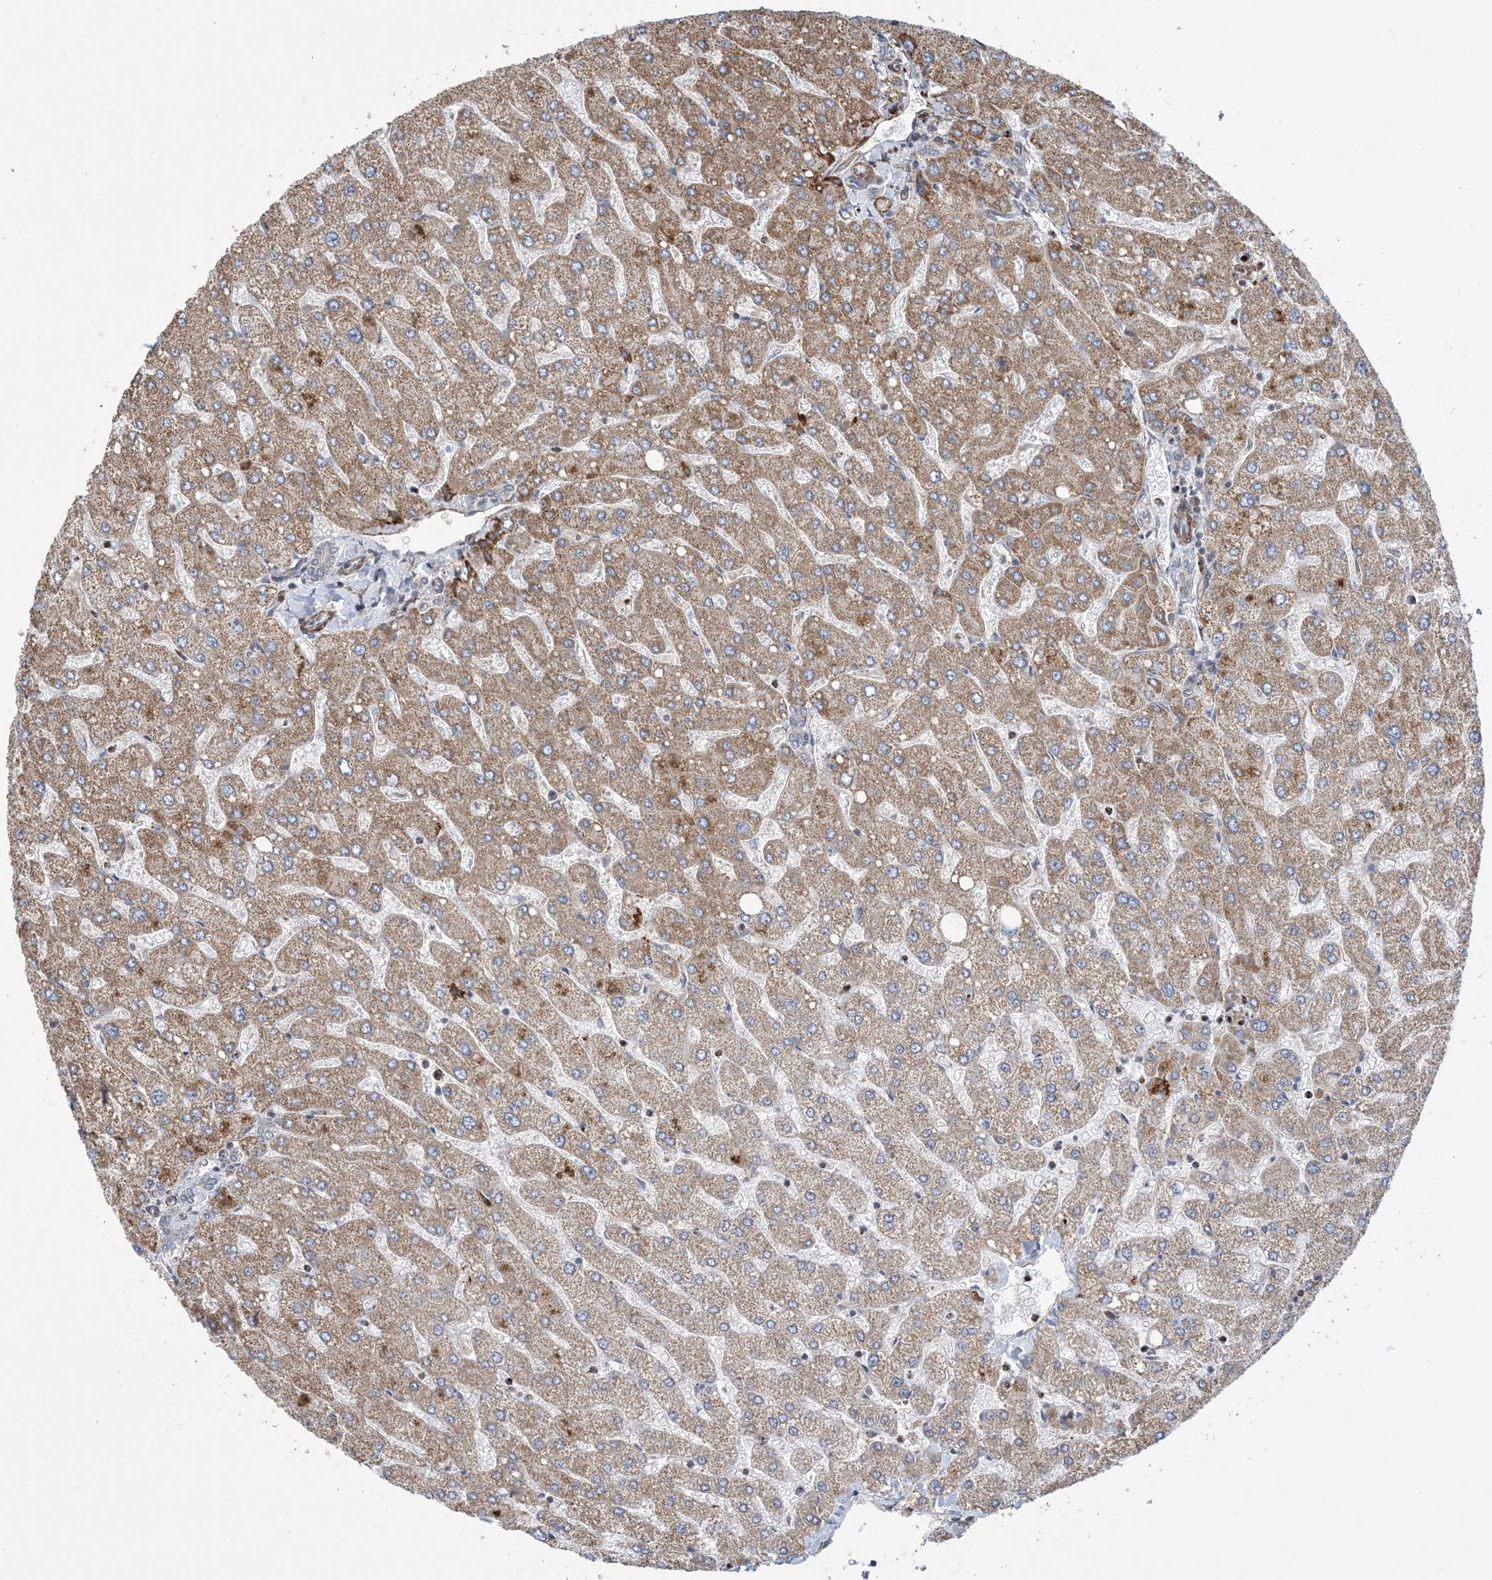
{"staining": {"intensity": "negative", "quantity": "none", "location": "none"}, "tissue": "liver", "cell_type": "Cholangiocytes", "image_type": "normal", "snomed": [{"axis": "morphology", "description": "Normal tissue, NOS"}, {"axis": "topography", "description": "Liver"}], "caption": "DAB (3,3'-diaminobenzidine) immunohistochemical staining of unremarkable liver displays no significant positivity in cholangiocytes.", "gene": "ZNF8", "patient": {"sex": "male", "age": 55}}